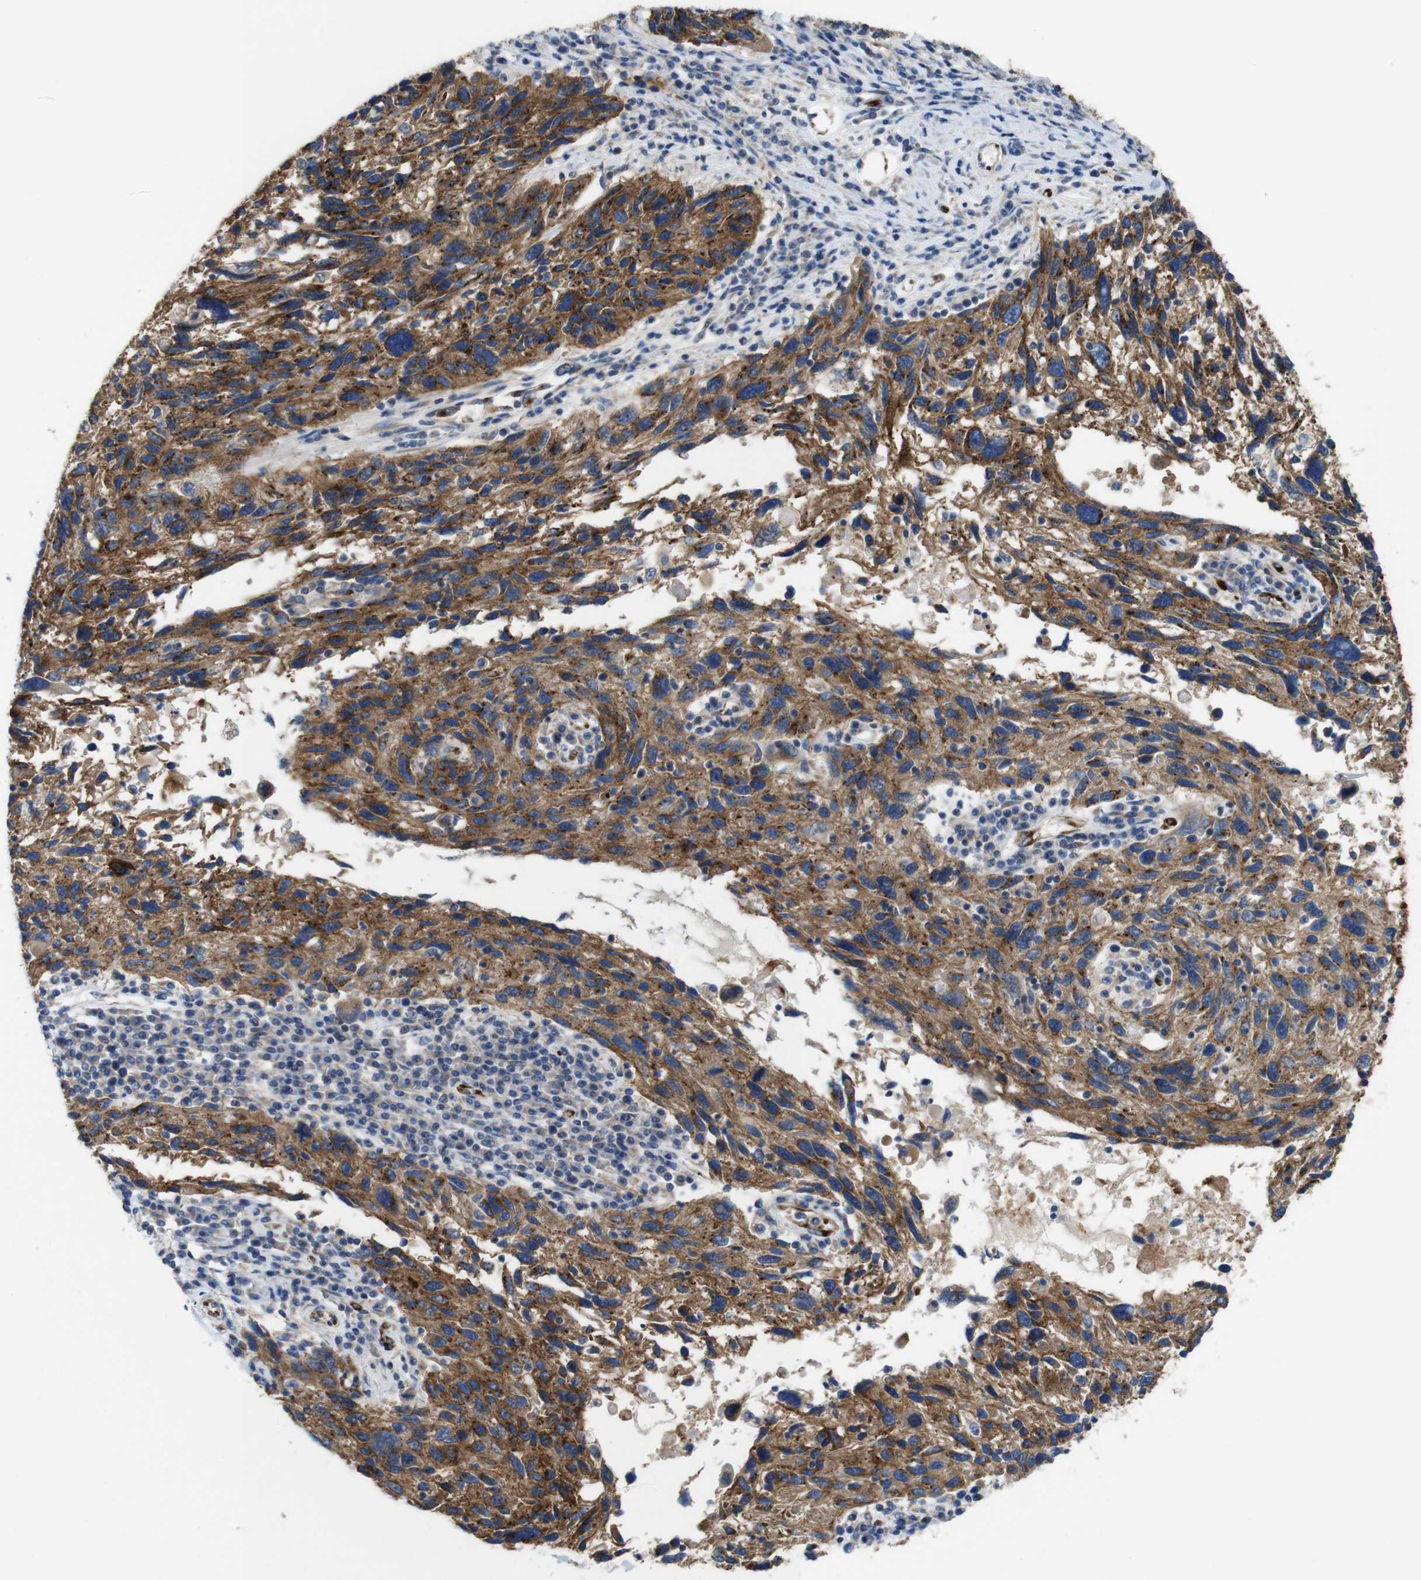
{"staining": {"intensity": "moderate", "quantity": ">75%", "location": "cytoplasmic/membranous"}, "tissue": "melanoma", "cell_type": "Tumor cells", "image_type": "cancer", "snomed": [{"axis": "morphology", "description": "Malignant melanoma, NOS"}, {"axis": "topography", "description": "Skin"}], "caption": "IHC photomicrograph of neoplastic tissue: human melanoma stained using immunohistochemistry (IHC) demonstrates medium levels of moderate protein expression localized specifically in the cytoplasmic/membranous of tumor cells, appearing as a cytoplasmic/membranous brown color.", "gene": "EFCAB14", "patient": {"sex": "male", "age": 53}}